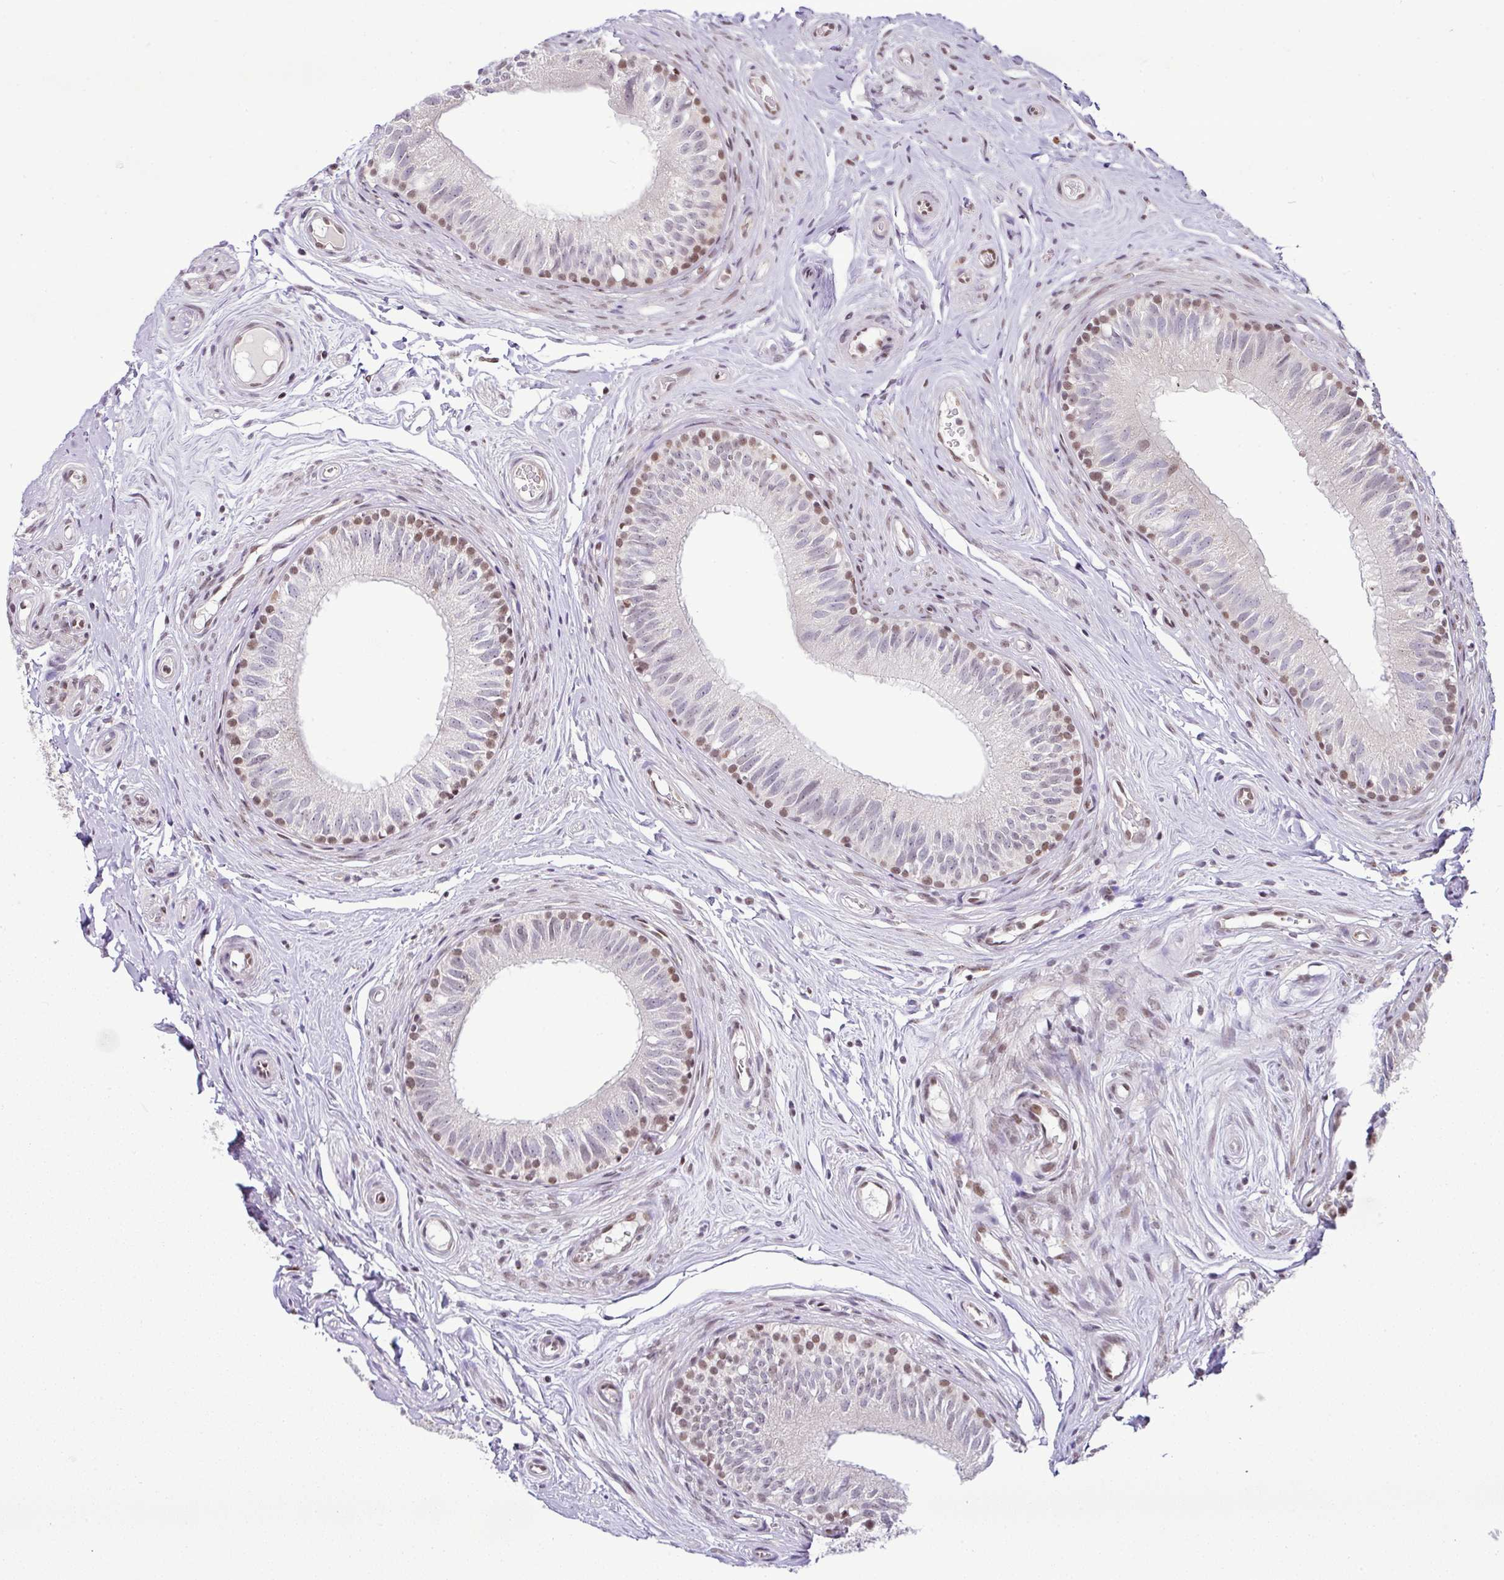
{"staining": {"intensity": "moderate", "quantity": "25%-75%", "location": "nuclear"}, "tissue": "epididymis", "cell_type": "Glandular cells", "image_type": "normal", "snomed": [{"axis": "morphology", "description": "Normal tissue, NOS"}, {"axis": "morphology", "description": "Seminoma, NOS"}, {"axis": "topography", "description": "Testis"}, {"axis": "topography", "description": "Epididymis"}], "caption": "The histopathology image demonstrates a brown stain indicating the presence of a protein in the nuclear of glandular cells in epididymis. (DAB (3,3'-diaminobenzidine) IHC with brightfield microscopy, high magnification).", "gene": "PGAP4", "patient": {"sex": "male", "age": 45}}